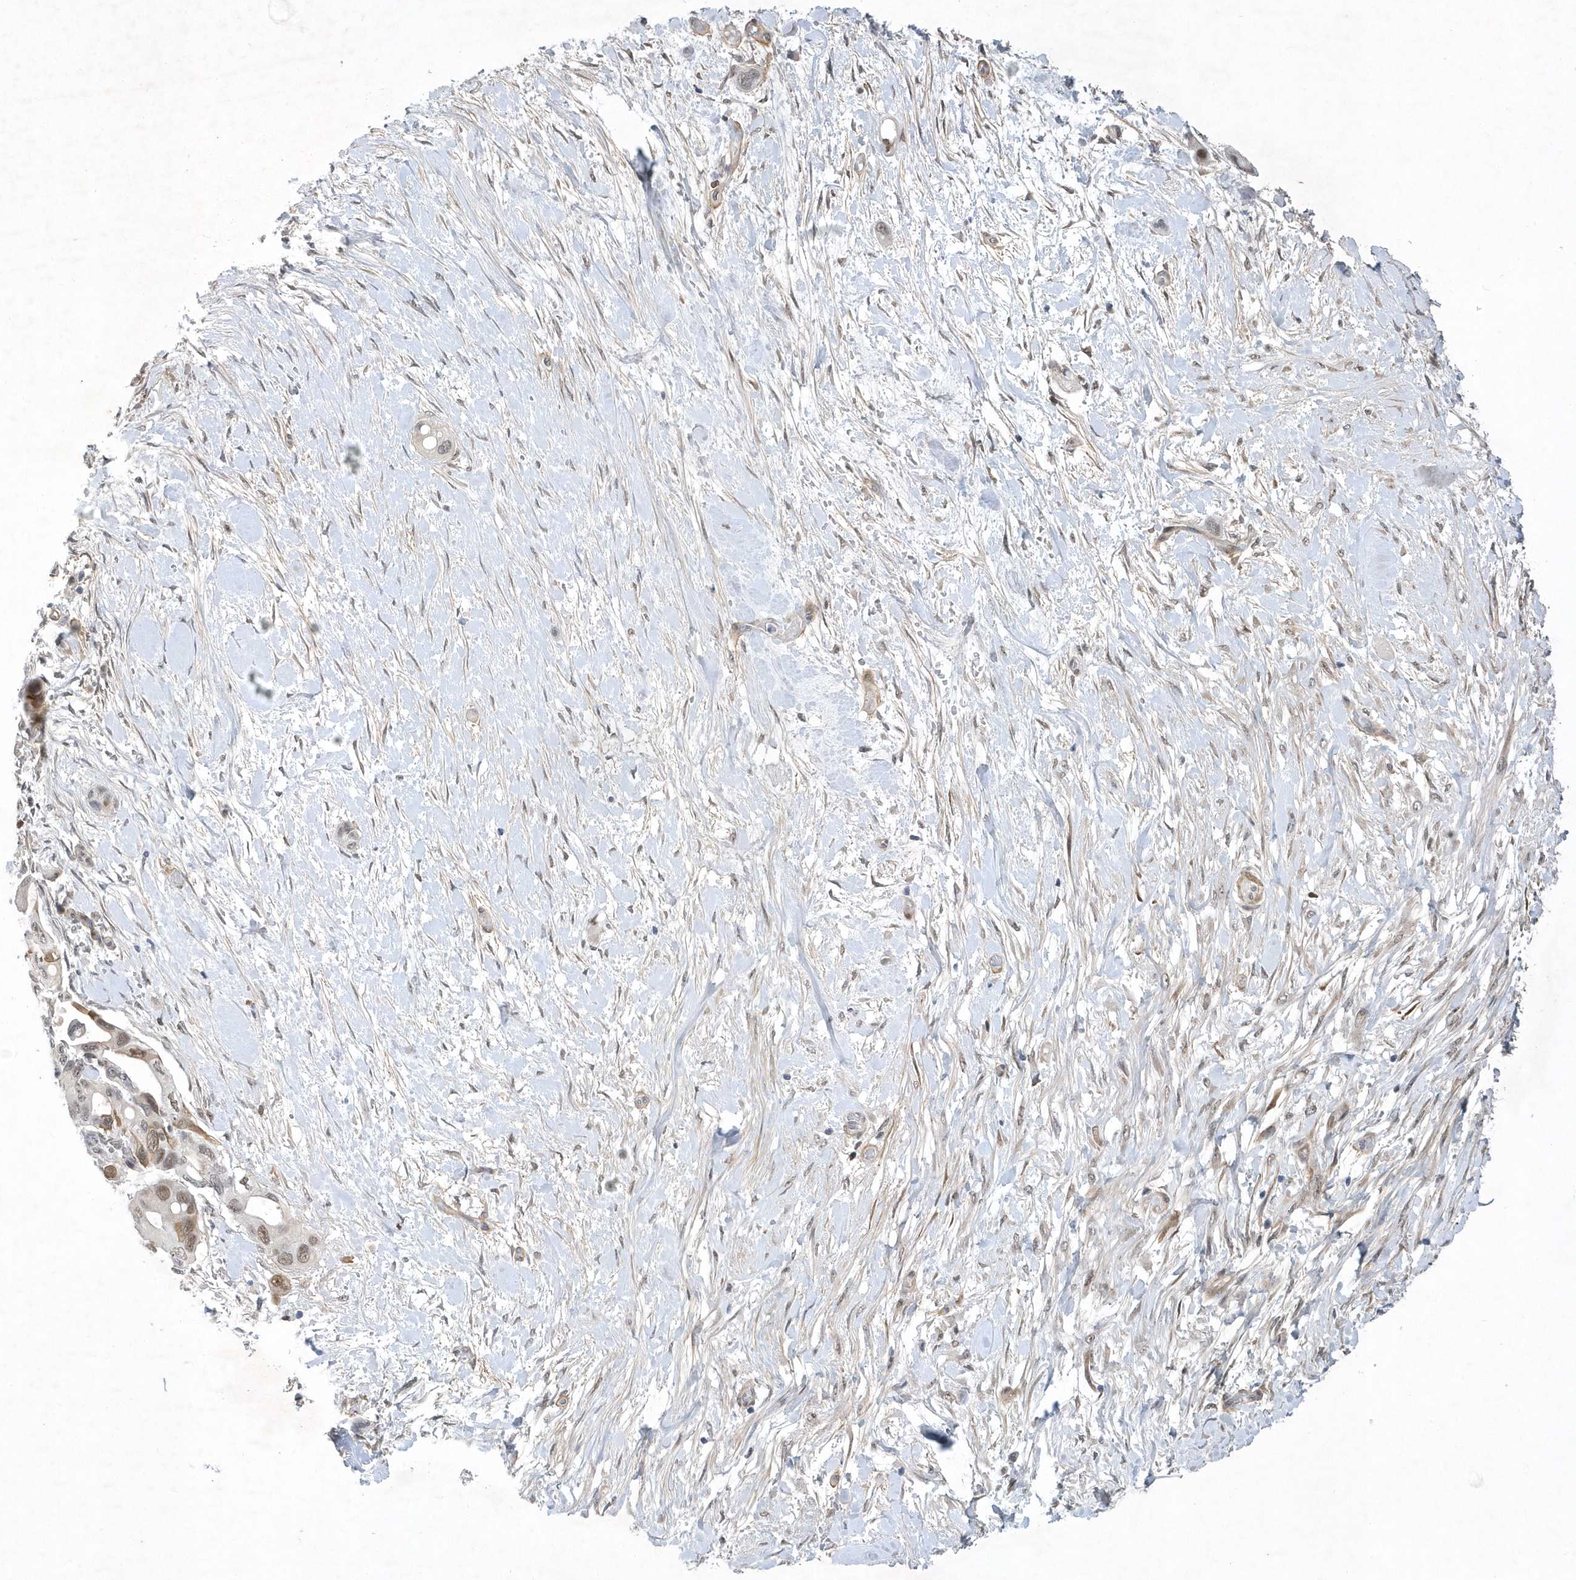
{"staining": {"intensity": "moderate", "quantity": ">75%", "location": "nuclear"}, "tissue": "pancreatic cancer", "cell_type": "Tumor cells", "image_type": "cancer", "snomed": [{"axis": "morphology", "description": "Adenocarcinoma, NOS"}, {"axis": "topography", "description": "Pancreas"}], "caption": "Human pancreatic adenocarcinoma stained with a brown dye shows moderate nuclear positive positivity in approximately >75% of tumor cells.", "gene": "FAM217A", "patient": {"sex": "male", "age": 68}}